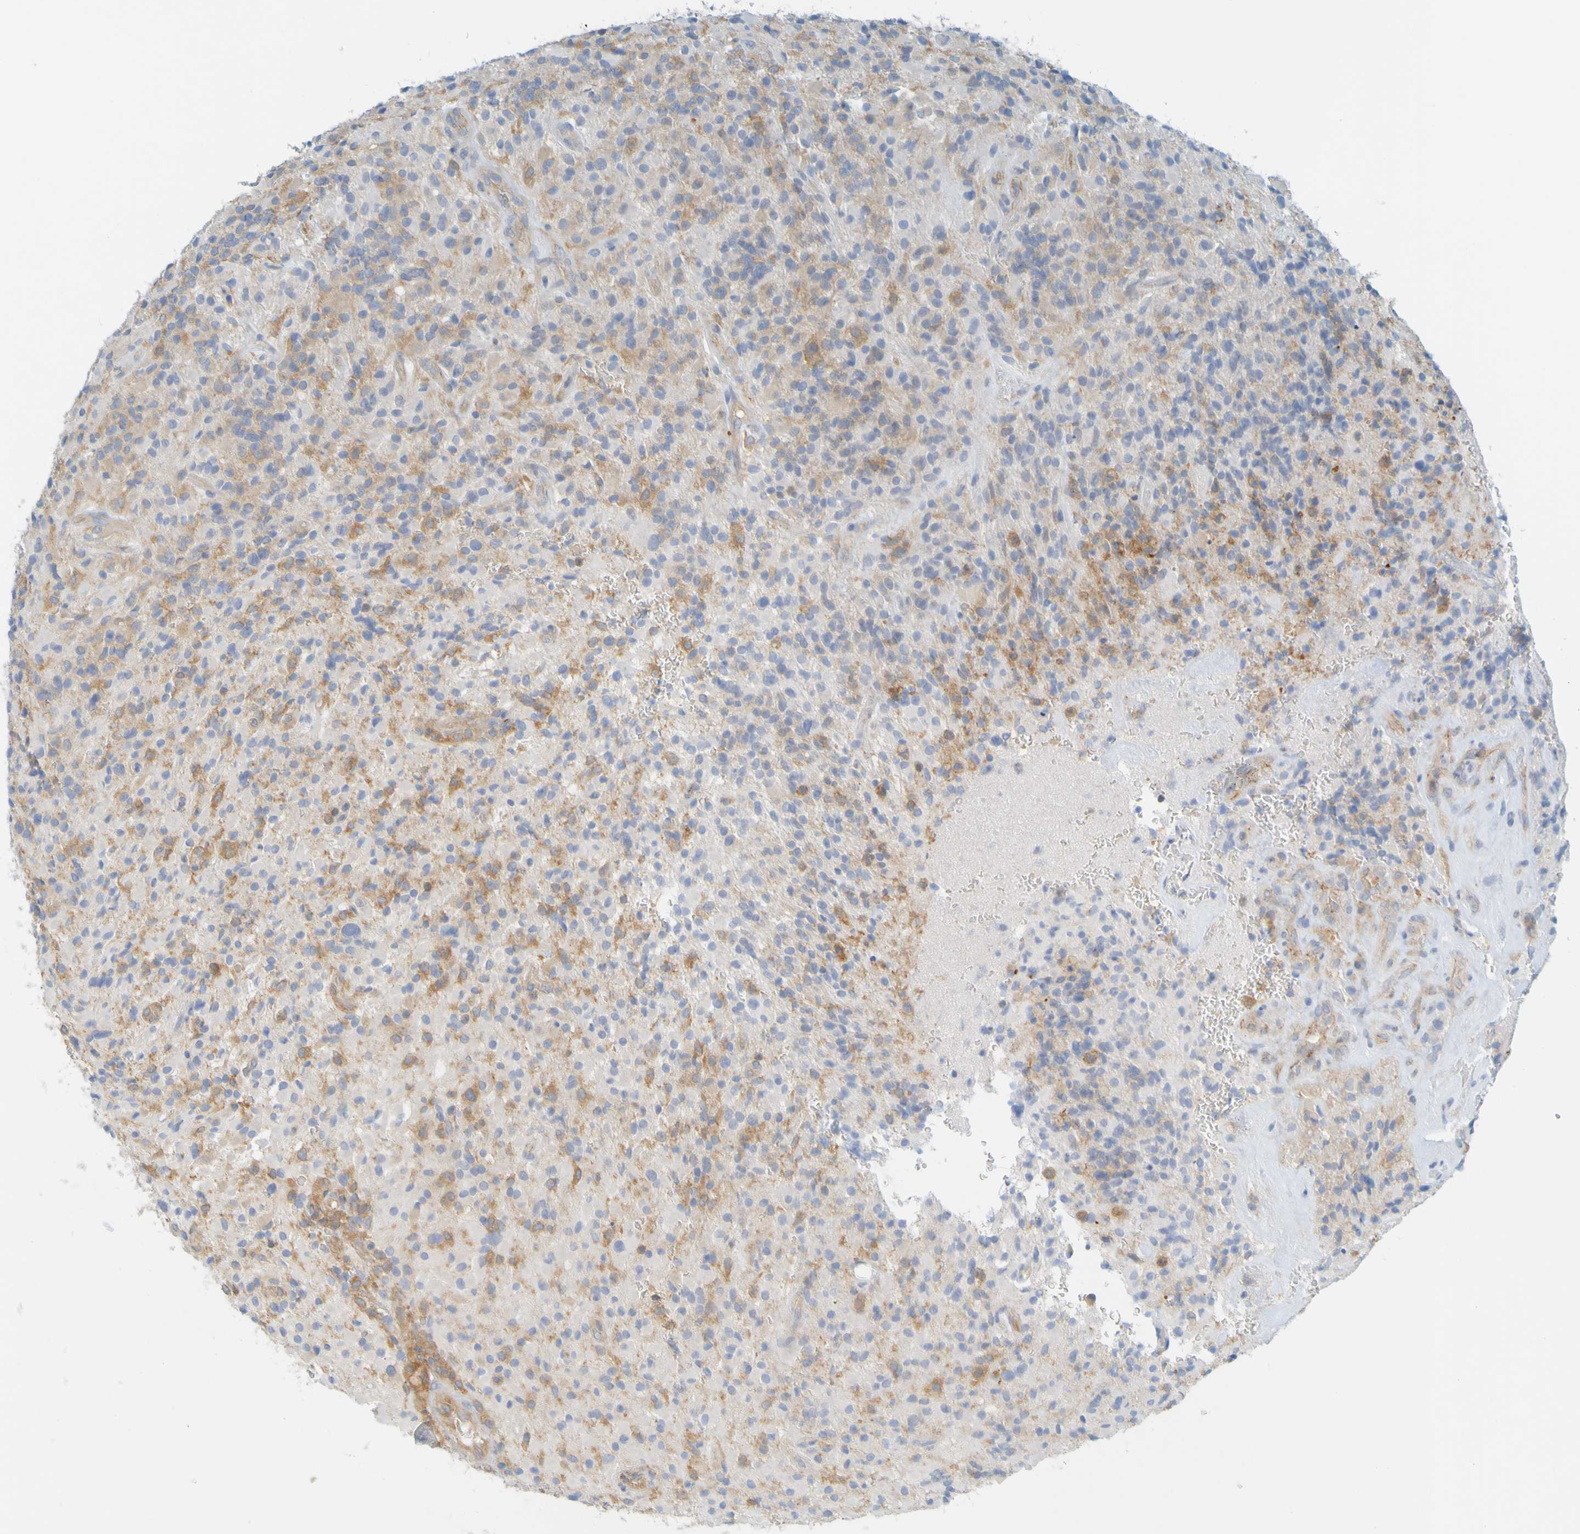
{"staining": {"intensity": "moderate", "quantity": "<25%", "location": "cytoplasmic/membranous"}, "tissue": "glioma", "cell_type": "Tumor cells", "image_type": "cancer", "snomed": [{"axis": "morphology", "description": "Glioma, malignant, High grade"}, {"axis": "topography", "description": "Brain"}], "caption": "Protein expression analysis of human malignant glioma (high-grade) reveals moderate cytoplasmic/membranous positivity in approximately <25% of tumor cells.", "gene": "APPL1", "patient": {"sex": "male", "age": 71}}